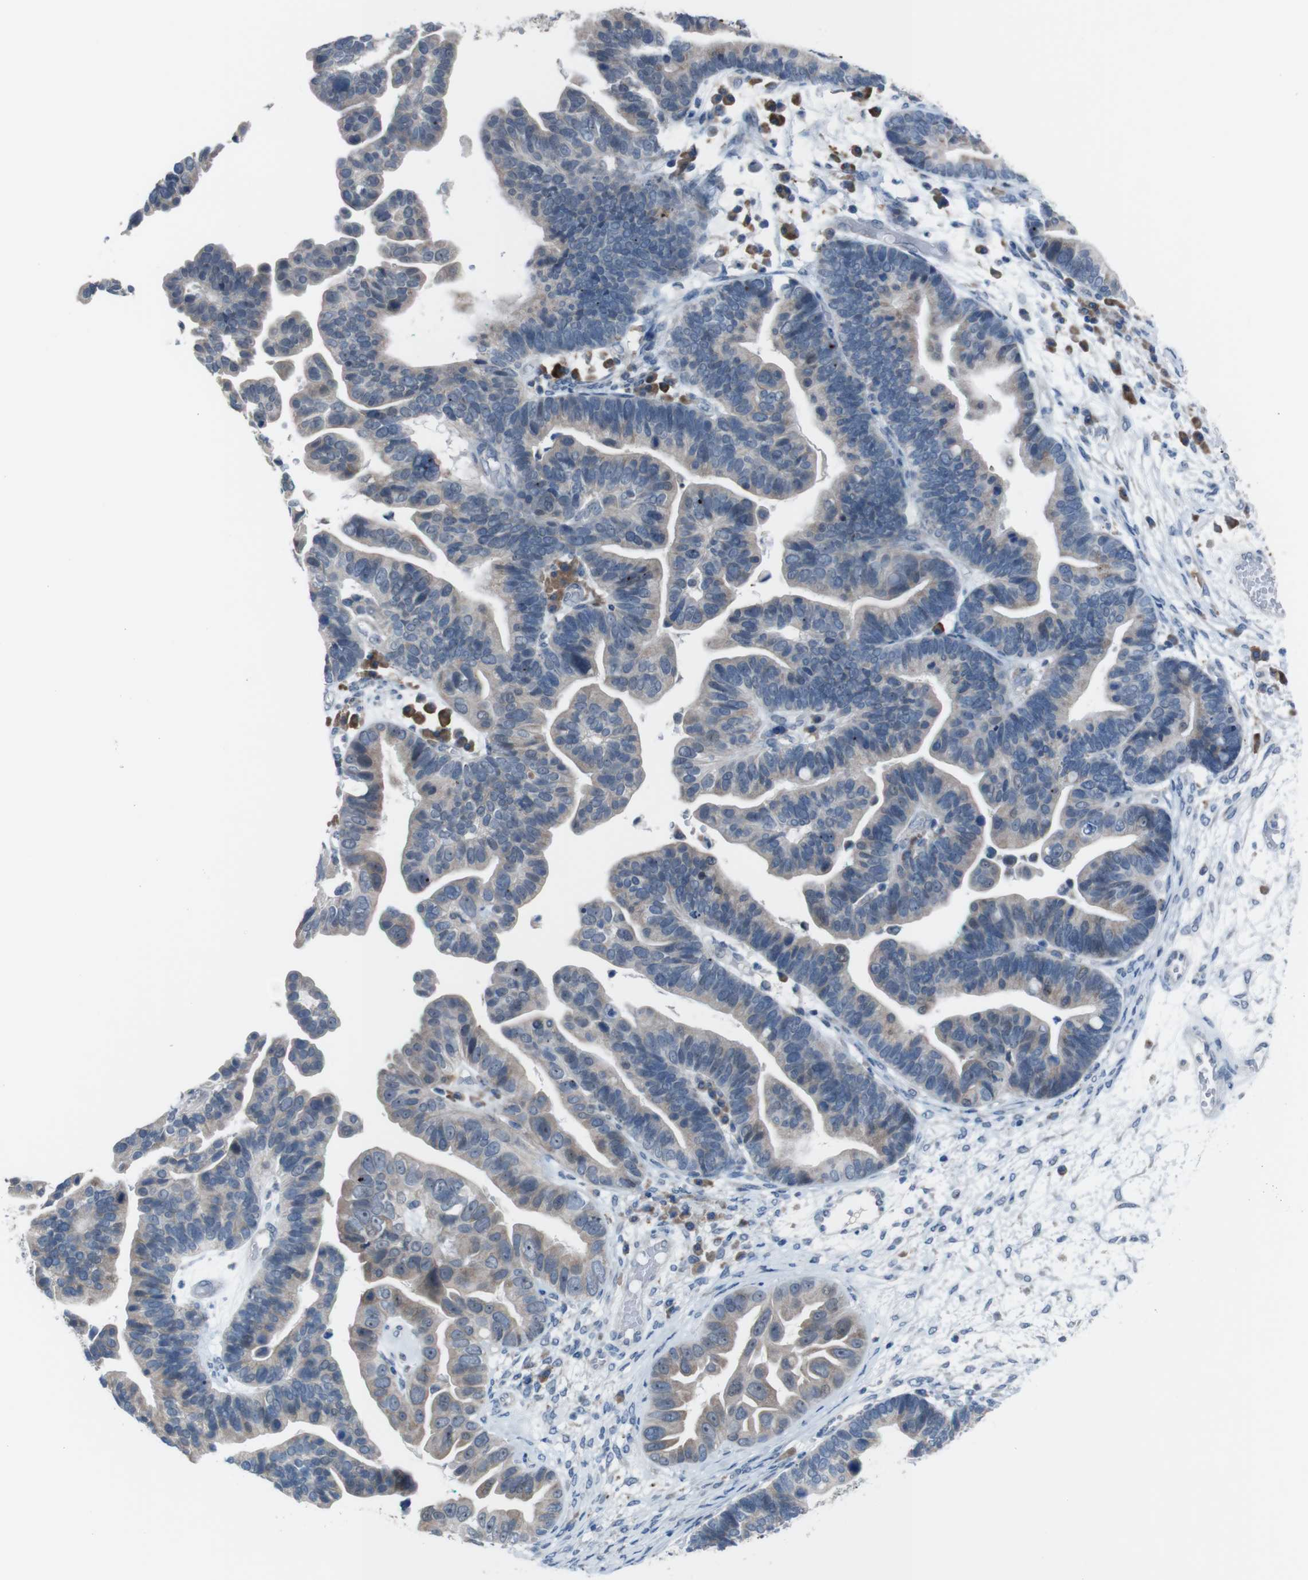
{"staining": {"intensity": "weak", "quantity": "<25%", "location": "cytoplasmic/membranous"}, "tissue": "ovarian cancer", "cell_type": "Tumor cells", "image_type": "cancer", "snomed": [{"axis": "morphology", "description": "Cystadenocarcinoma, serous, NOS"}, {"axis": "topography", "description": "Ovary"}], "caption": "Tumor cells are negative for brown protein staining in ovarian cancer (serous cystadenocarcinoma).", "gene": "CDH22", "patient": {"sex": "female", "age": 56}}